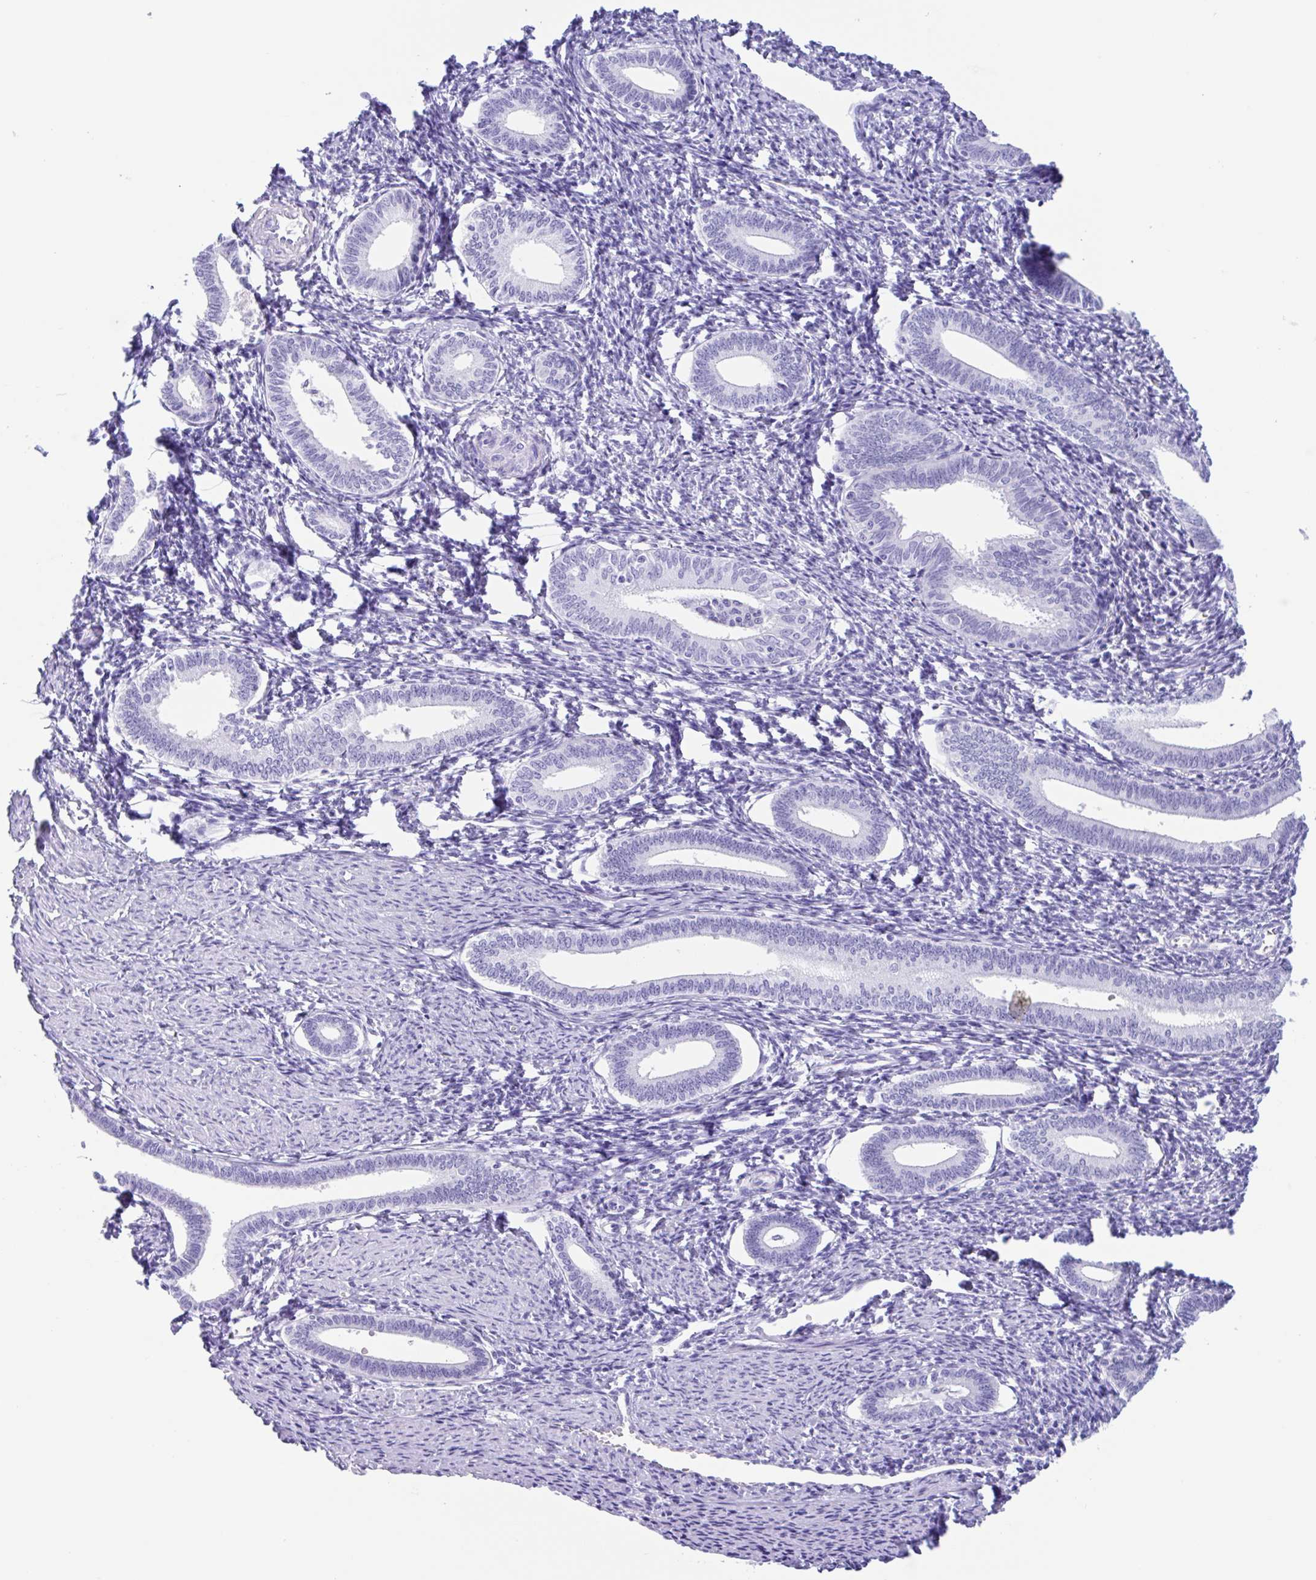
{"staining": {"intensity": "negative", "quantity": "none", "location": "none"}, "tissue": "endometrium", "cell_type": "Cells in endometrial stroma", "image_type": "normal", "snomed": [{"axis": "morphology", "description": "Normal tissue, NOS"}, {"axis": "topography", "description": "Endometrium"}], "caption": "Protein analysis of unremarkable endometrium shows no significant expression in cells in endometrial stroma. (DAB immunohistochemistry (IHC), high magnification).", "gene": "CPA1", "patient": {"sex": "female", "age": 41}}